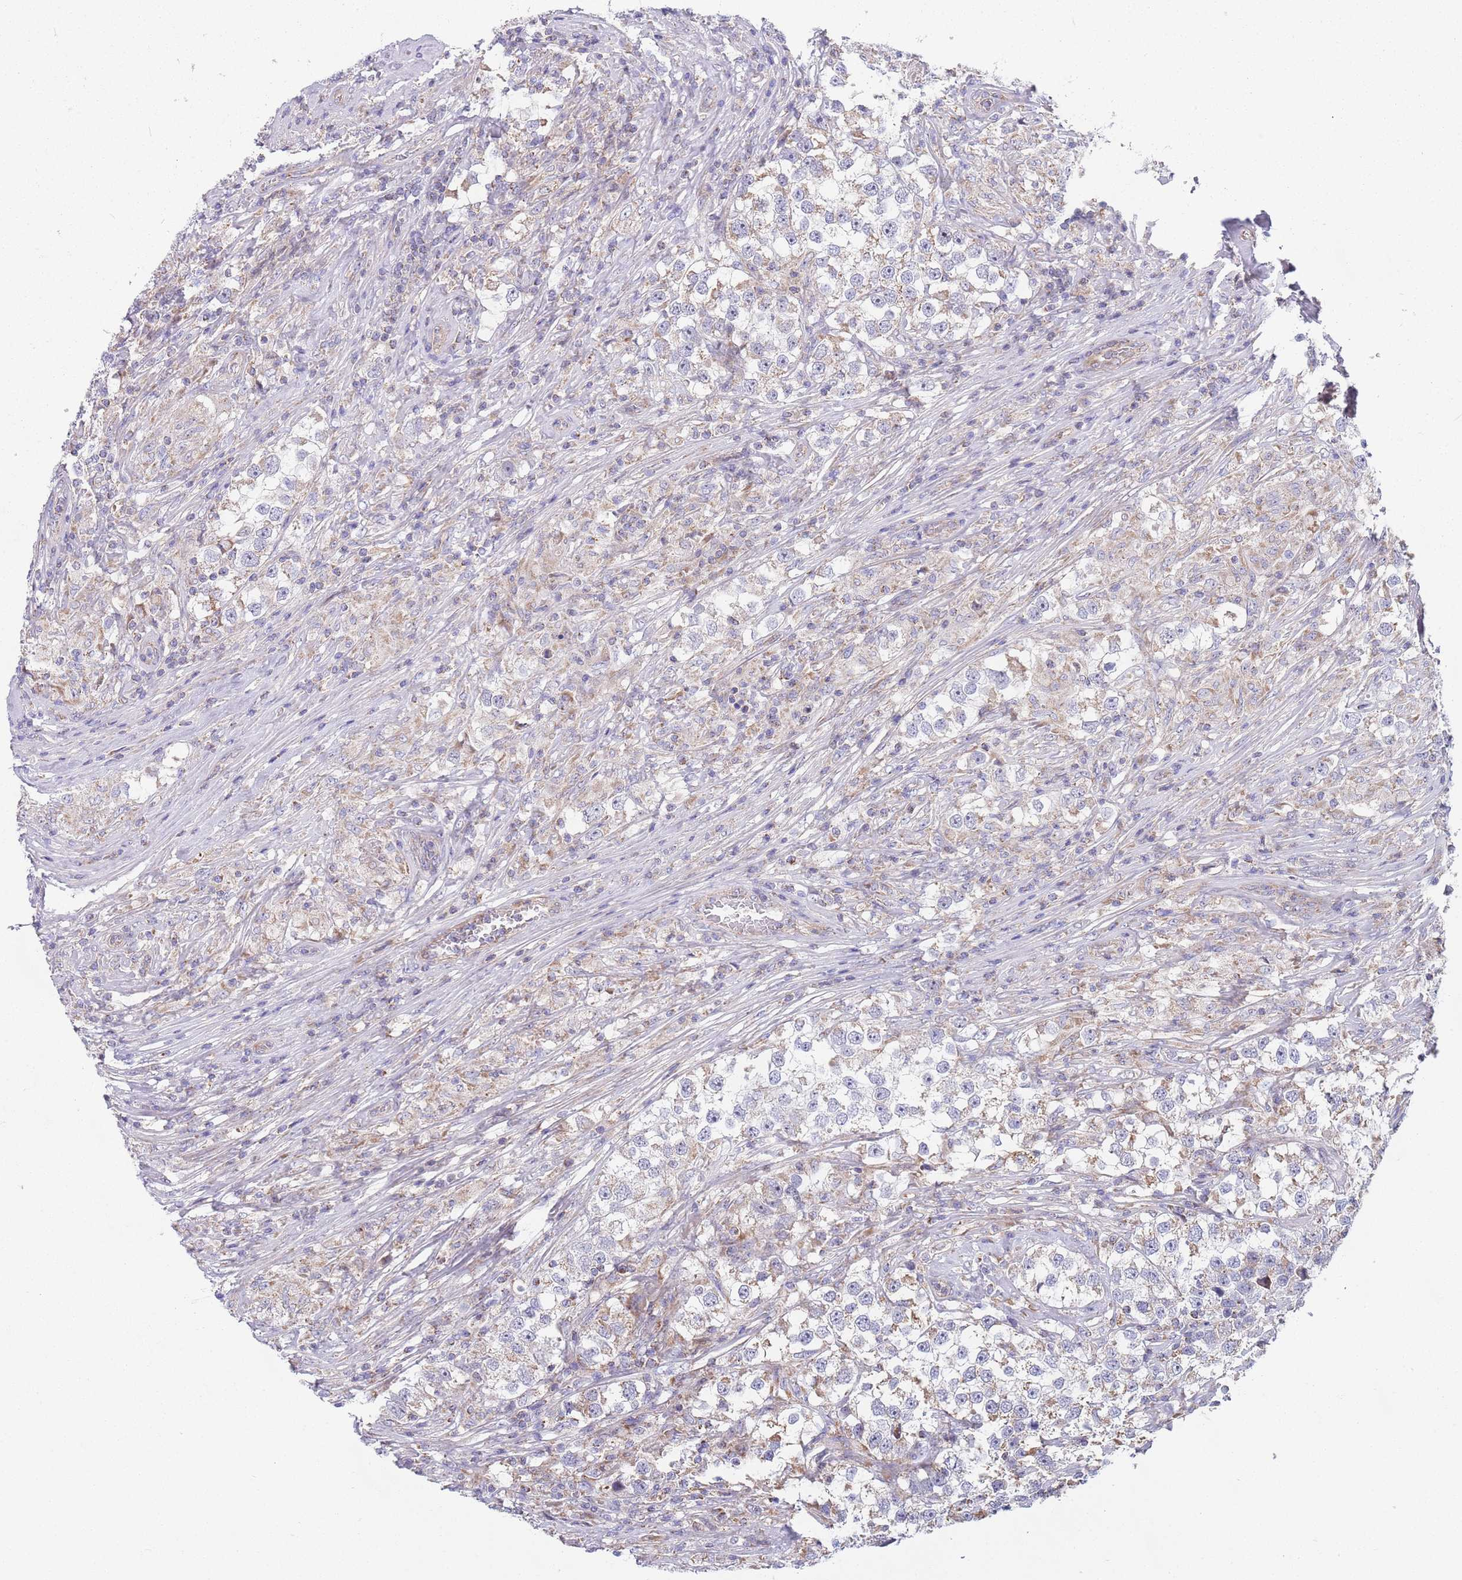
{"staining": {"intensity": "weak", "quantity": "<25%", "location": "cytoplasmic/membranous"}, "tissue": "testis cancer", "cell_type": "Tumor cells", "image_type": "cancer", "snomed": [{"axis": "morphology", "description": "Seminoma, NOS"}, {"axis": "topography", "description": "Testis"}], "caption": "Testis seminoma was stained to show a protein in brown. There is no significant staining in tumor cells.", "gene": "PWWP3A", "patient": {"sex": "male", "age": 46}}